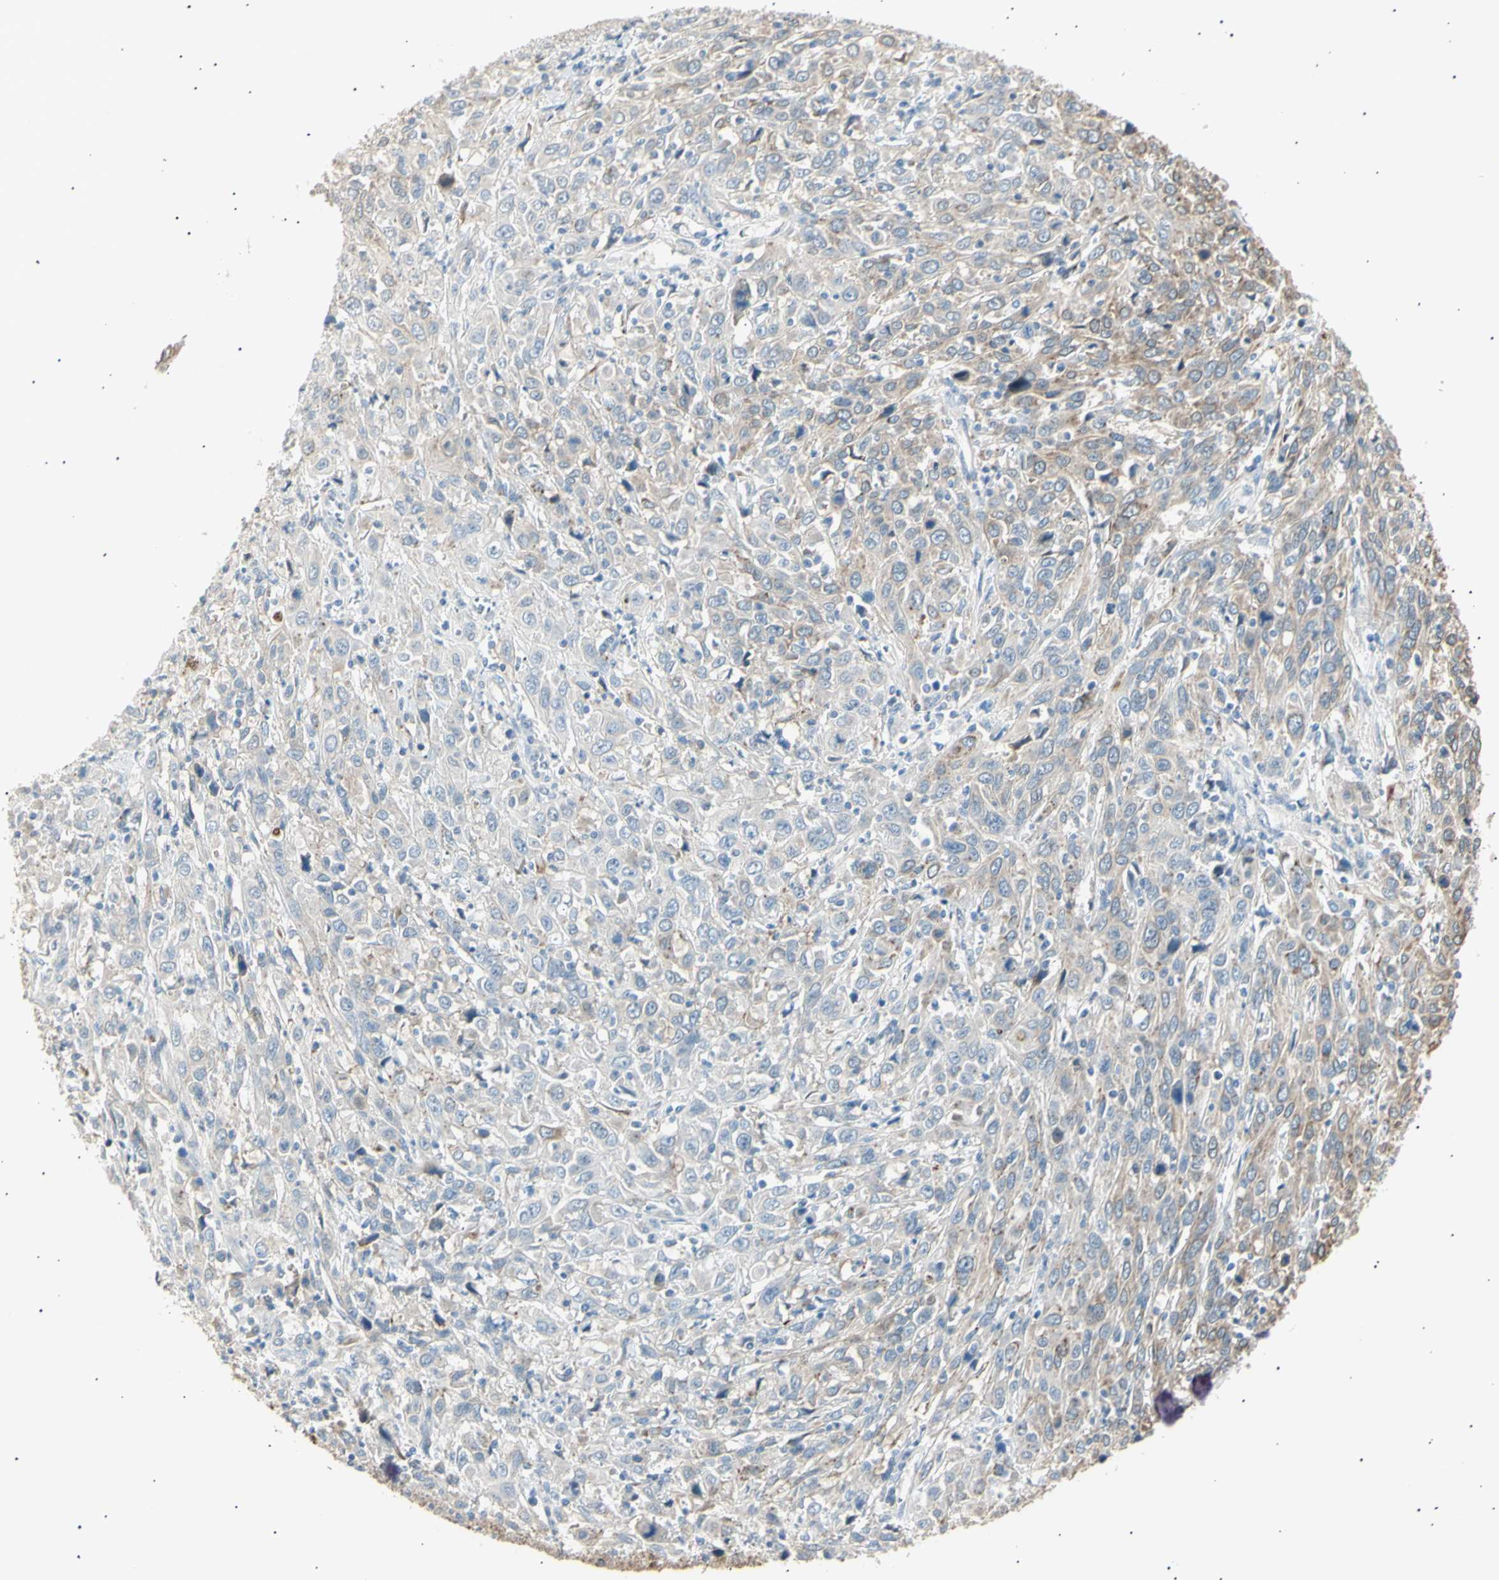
{"staining": {"intensity": "weak", "quantity": "25%-75%", "location": "cytoplasmic/membranous"}, "tissue": "cervical cancer", "cell_type": "Tumor cells", "image_type": "cancer", "snomed": [{"axis": "morphology", "description": "Squamous cell carcinoma, NOS"}, {"axis": "topography", "description": "Cervix"}], "caption": "Immunohistochemistry (IHC) photomicrograph of neoplastic tissue: squamous cell carcinoma (cervical) stained using IHC shows low levels of weak protein expression localized specifically in the cytoplasmic/membranous of tumor cells, appearing as a cytoplasmic/membranous brown color.", "gene": "LHPP", "patient": {"sex": "female", "age": 46}}